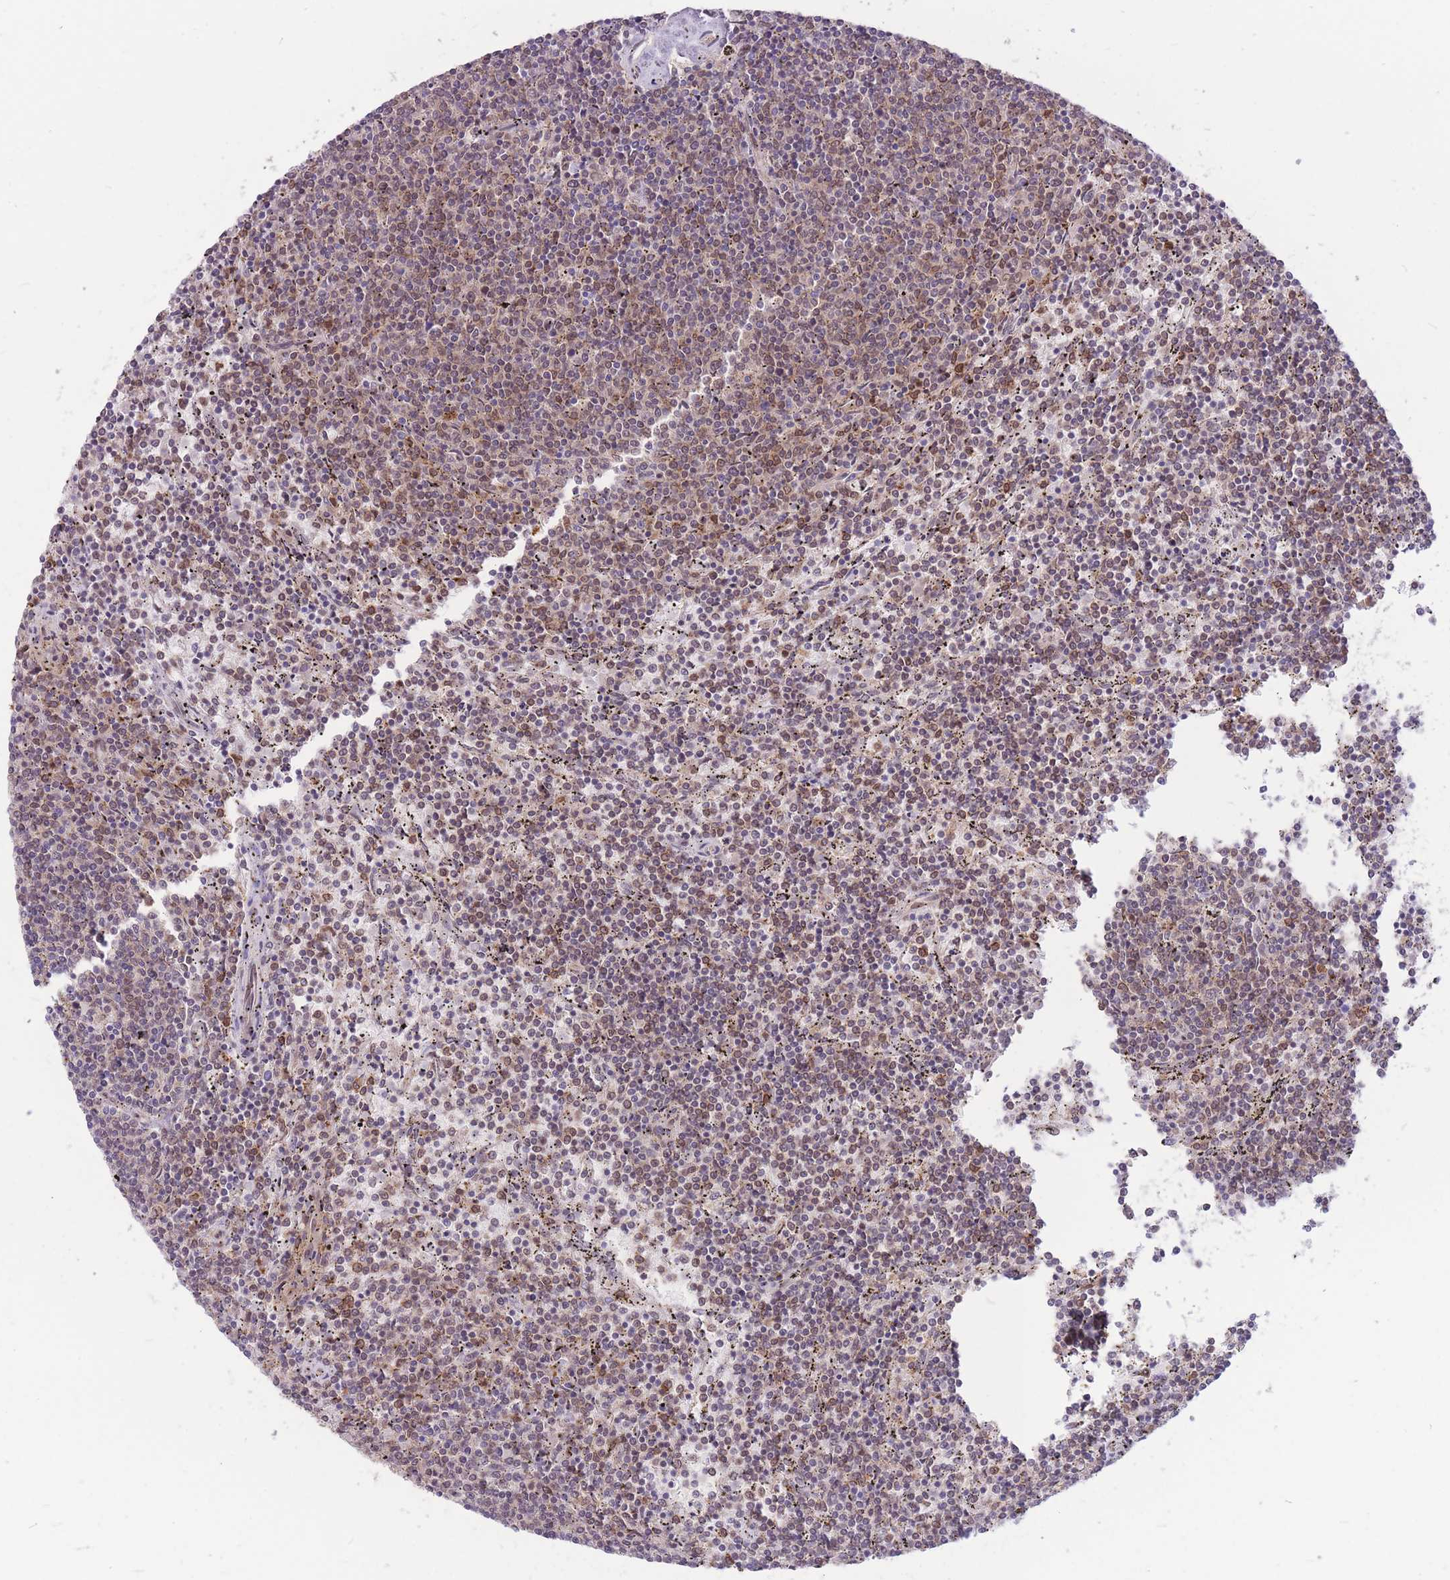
{"staining": {"intensity": "weak", "quantity": "25%-75%", "location": "cytoplasmic/membranous"}, "tissue": "lymphoma", "cell_type": "Tumor cells", "image_type": "cancer", "snomed": [{"axis": "morphology", "description": "Malignant lymphoma, non-Hodgkin's type, Low grade"}, {"axis": "topography", "description": "Spleen"}], "caption": "Immunohistochemistry (IHC) micrograph of neoplastic tissue: human lymphoma stained using immunohistochemistry shows low levels of weak protein expression localized specifically in the cytoplasmic/membranous of tumor cells, appearing as a cytoplasmic/membranous brown color.", "gene": "TCF20", "patient": {"sex": "female", "age": 50}}